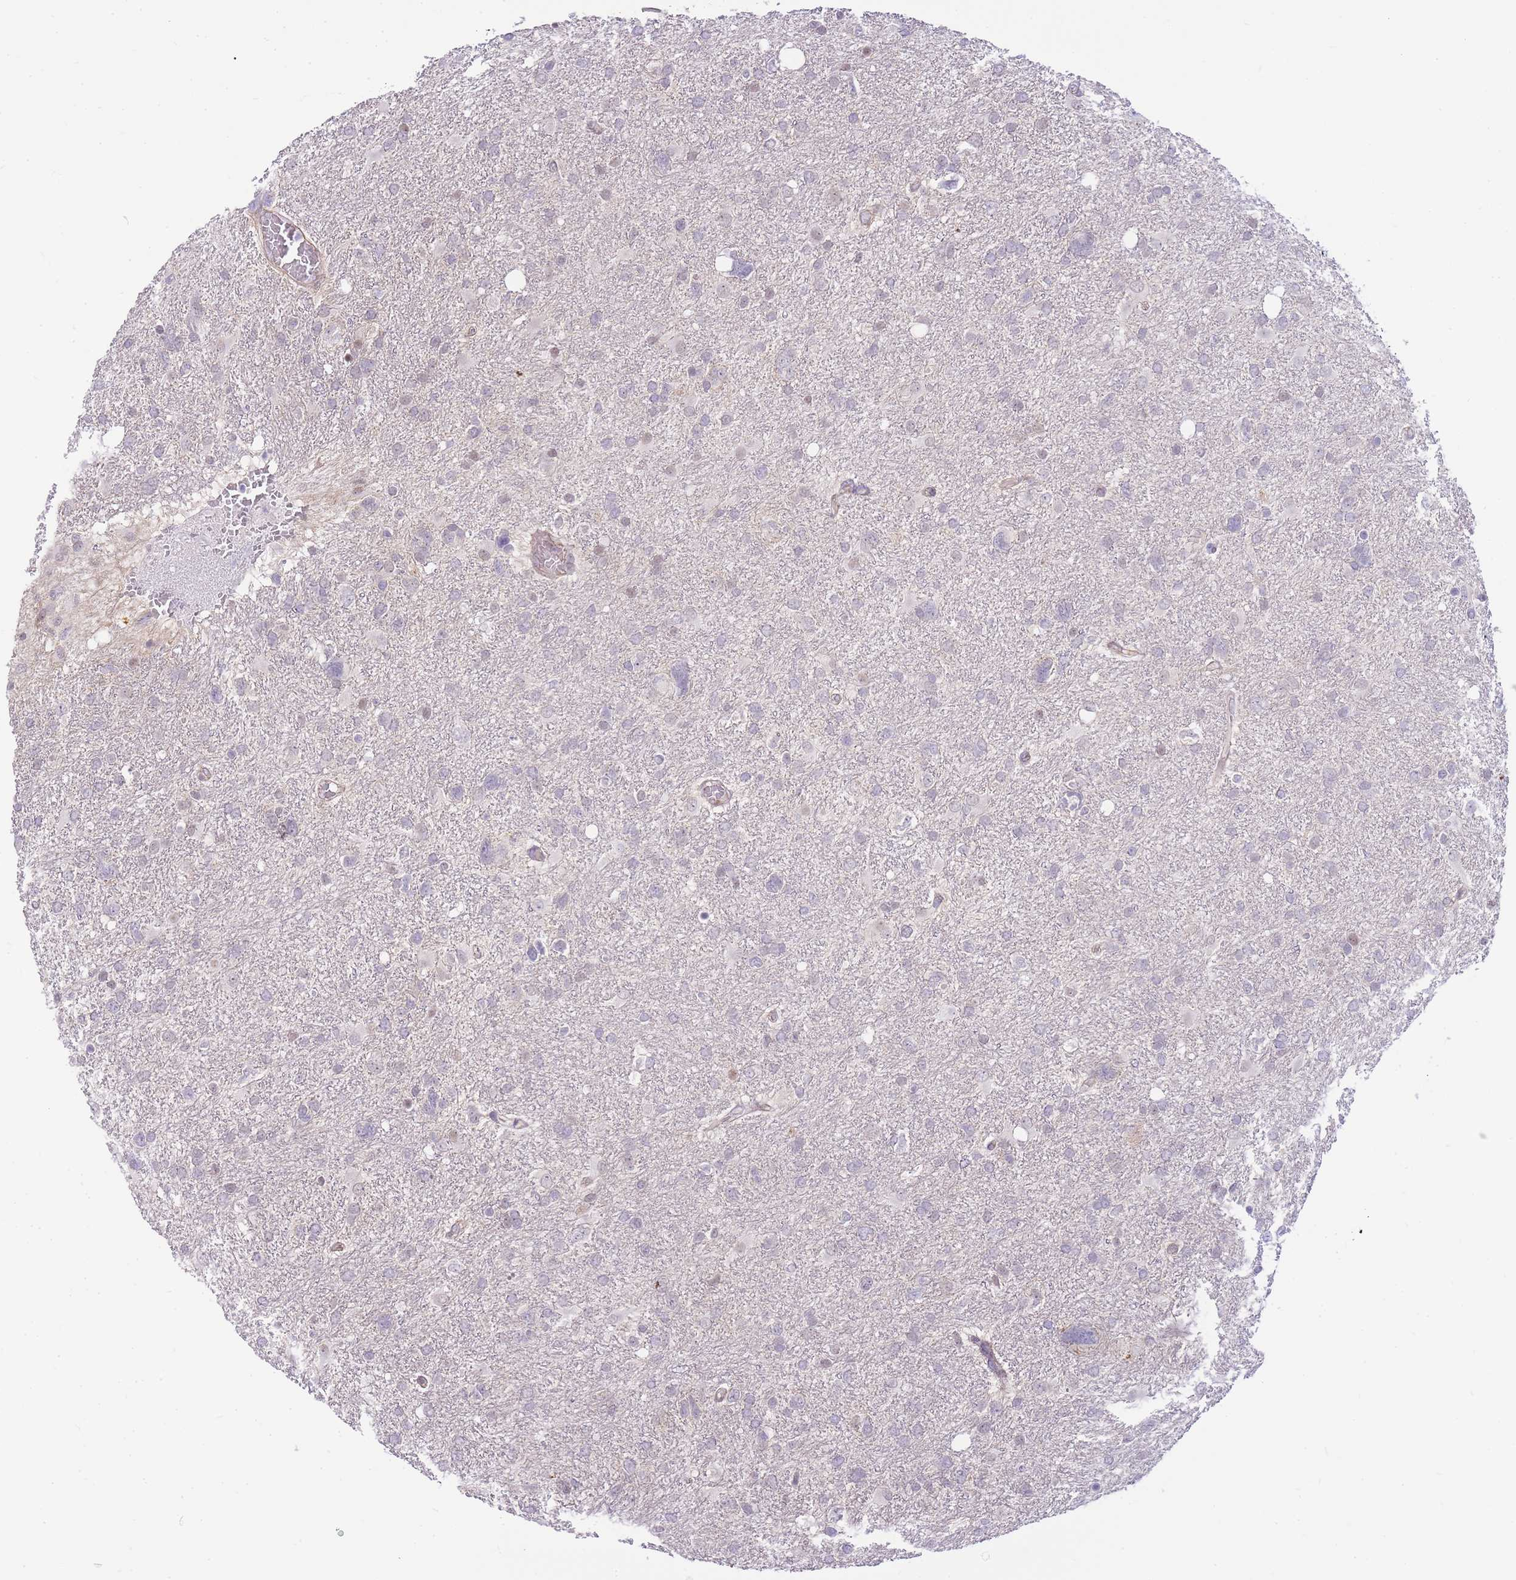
{"staining": {"intensity": "negative", "quantity": "none", "location": "none"}, "tissue": "glioma", "cell_type": "Tumor cells", "image_type": "cancer", "snomed": [{"axis": "morphology", "description": "Glioma, malignant, High grade"}, {"axis": "topography", "description": "Brain"}], "caption": "Tumor cells are negative for brown protein staining in malignant glioma (high-grade). Brightfield microscopy of immunohistochemistry stained with DAB (3,3'-diaminobenzidine) (brown) and hematoxylin (blue), captured at high magnification.", "gene": "CLBA1", "patient": {"sex": "male", "age": 61}}